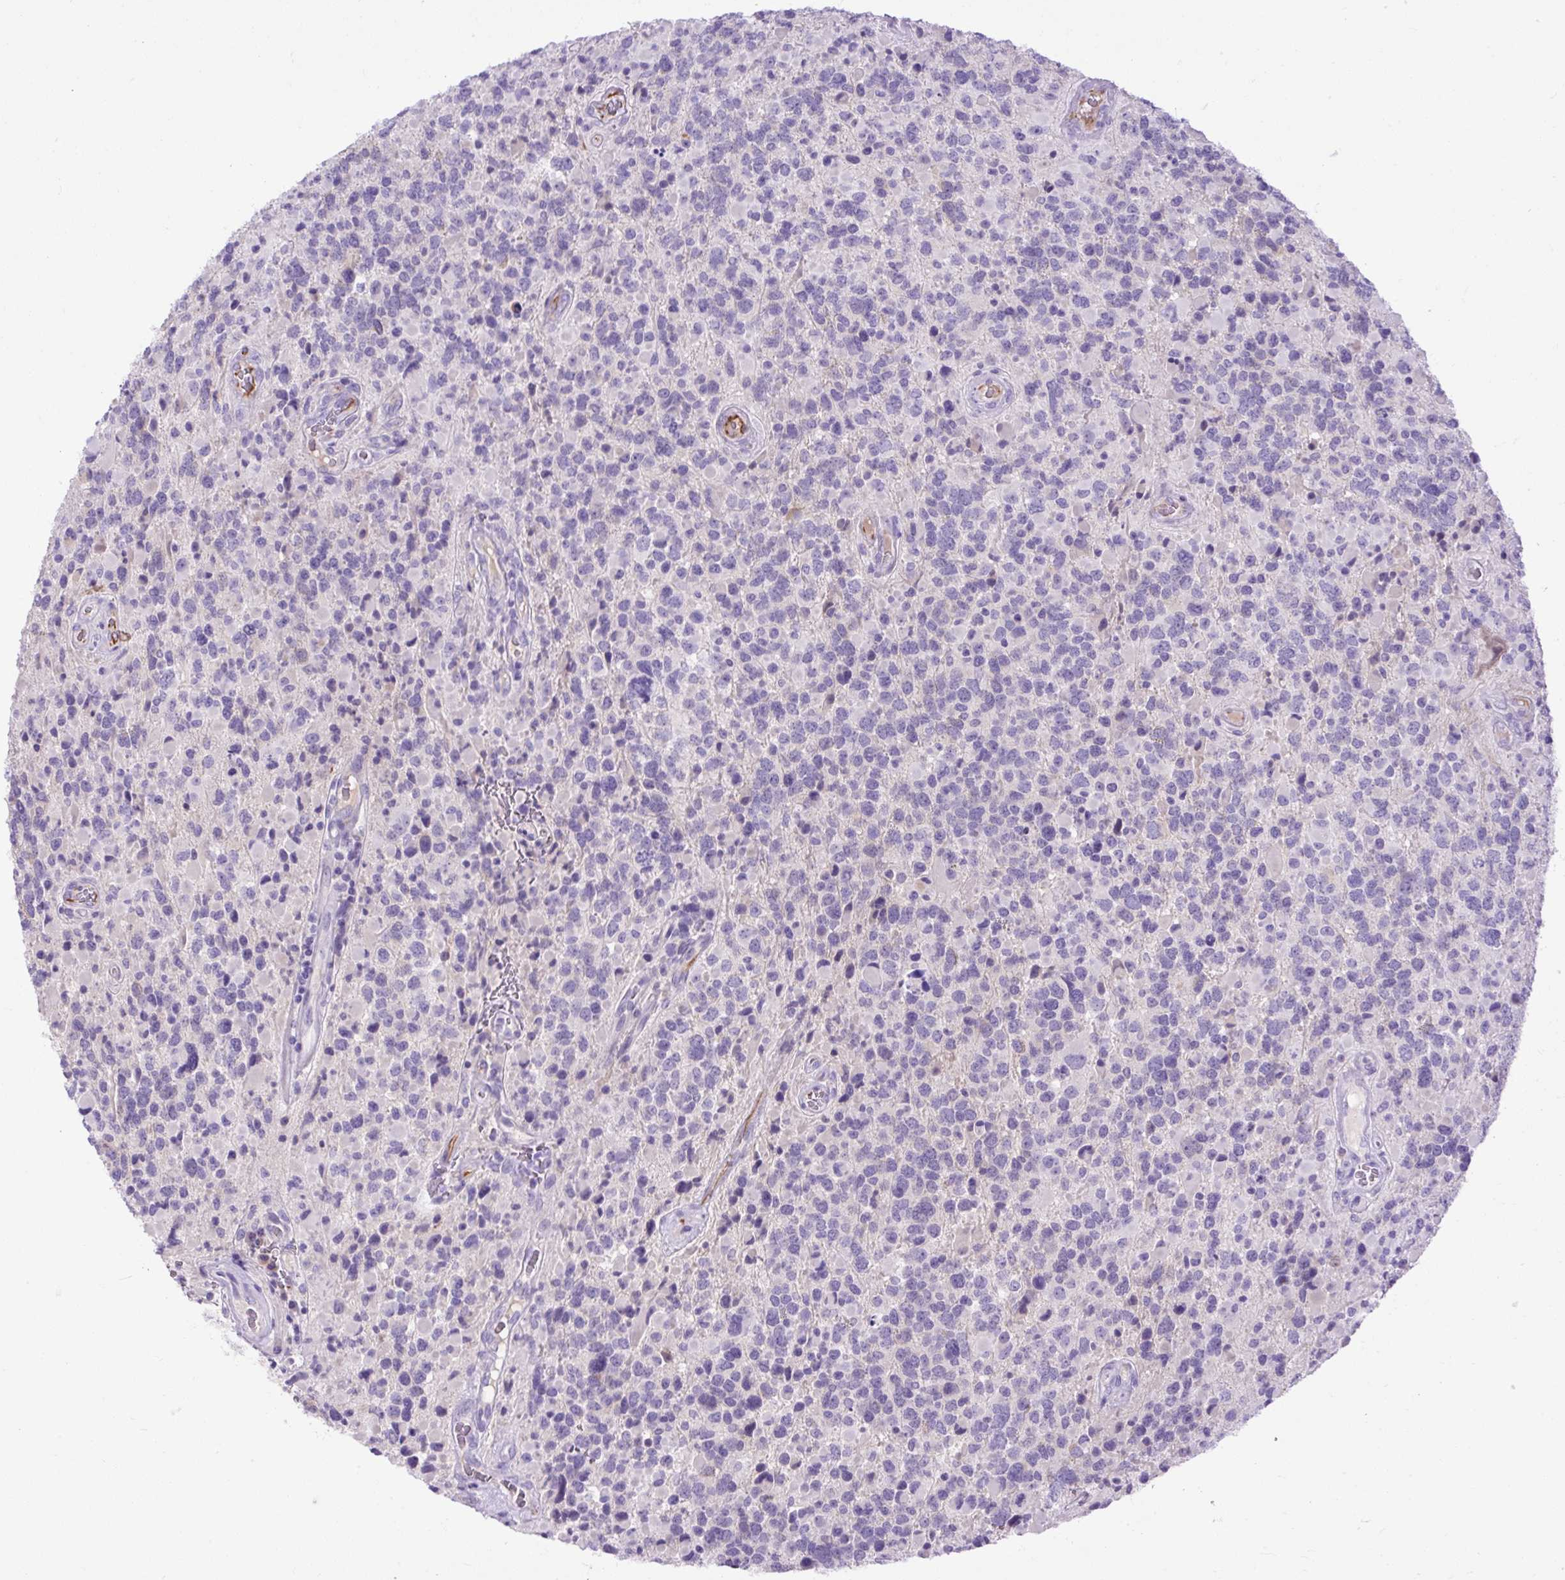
{"staining": {"intensity": "negative", "quantity": "none", "location": "none"}, "tissue": "glioma", "cell_type": "Tumor cells", "image_type": "cancer", "snomed": [{"axis": "morphology", "description": "Glioma, malignant, High grade"}, {"axis": "topography", "description": "Brain"}], "caption": "Image shows no significant protein expression in tumor cells of glioma.", "gene": "SPTBN5", "patient": {"sex": "female", "age": 40}}